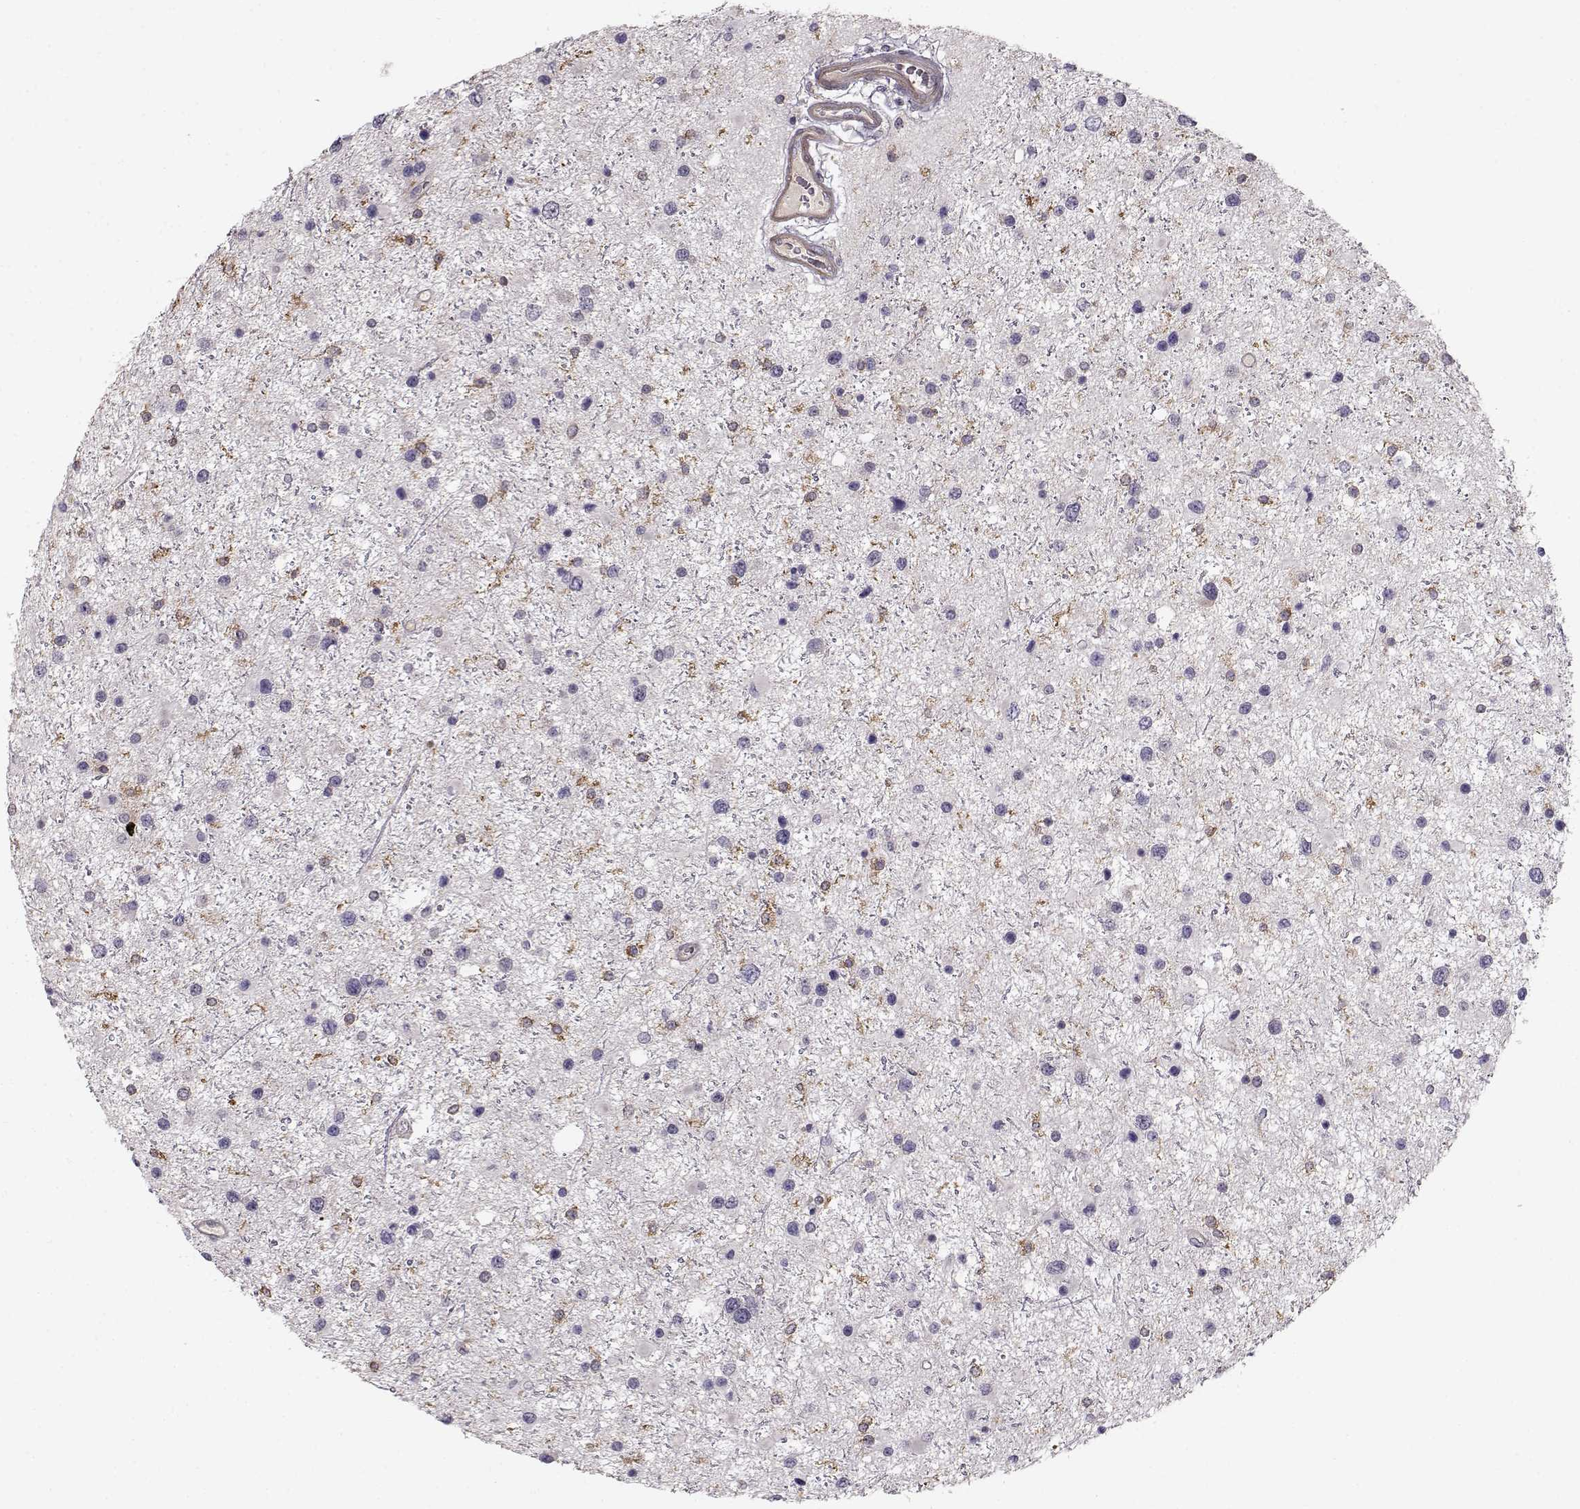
{"staining": {"intensity": "negative", "quantity": "none", "location": "none"}, "tissue": "glioma", "cell_type": "Tumor cells", "image_type": "cancer", "snomed": [{"axis": "morphology", "description": "Glioma, malignant, Low grade"}, {"axis": "topography", "description": "Brain"}], "caption": "Immunohistochemical staining of glioma exhibits no significant staining in tumor cells.", "gene": "ENTPD8", "patient": {"sex": "female", "age": 32}}